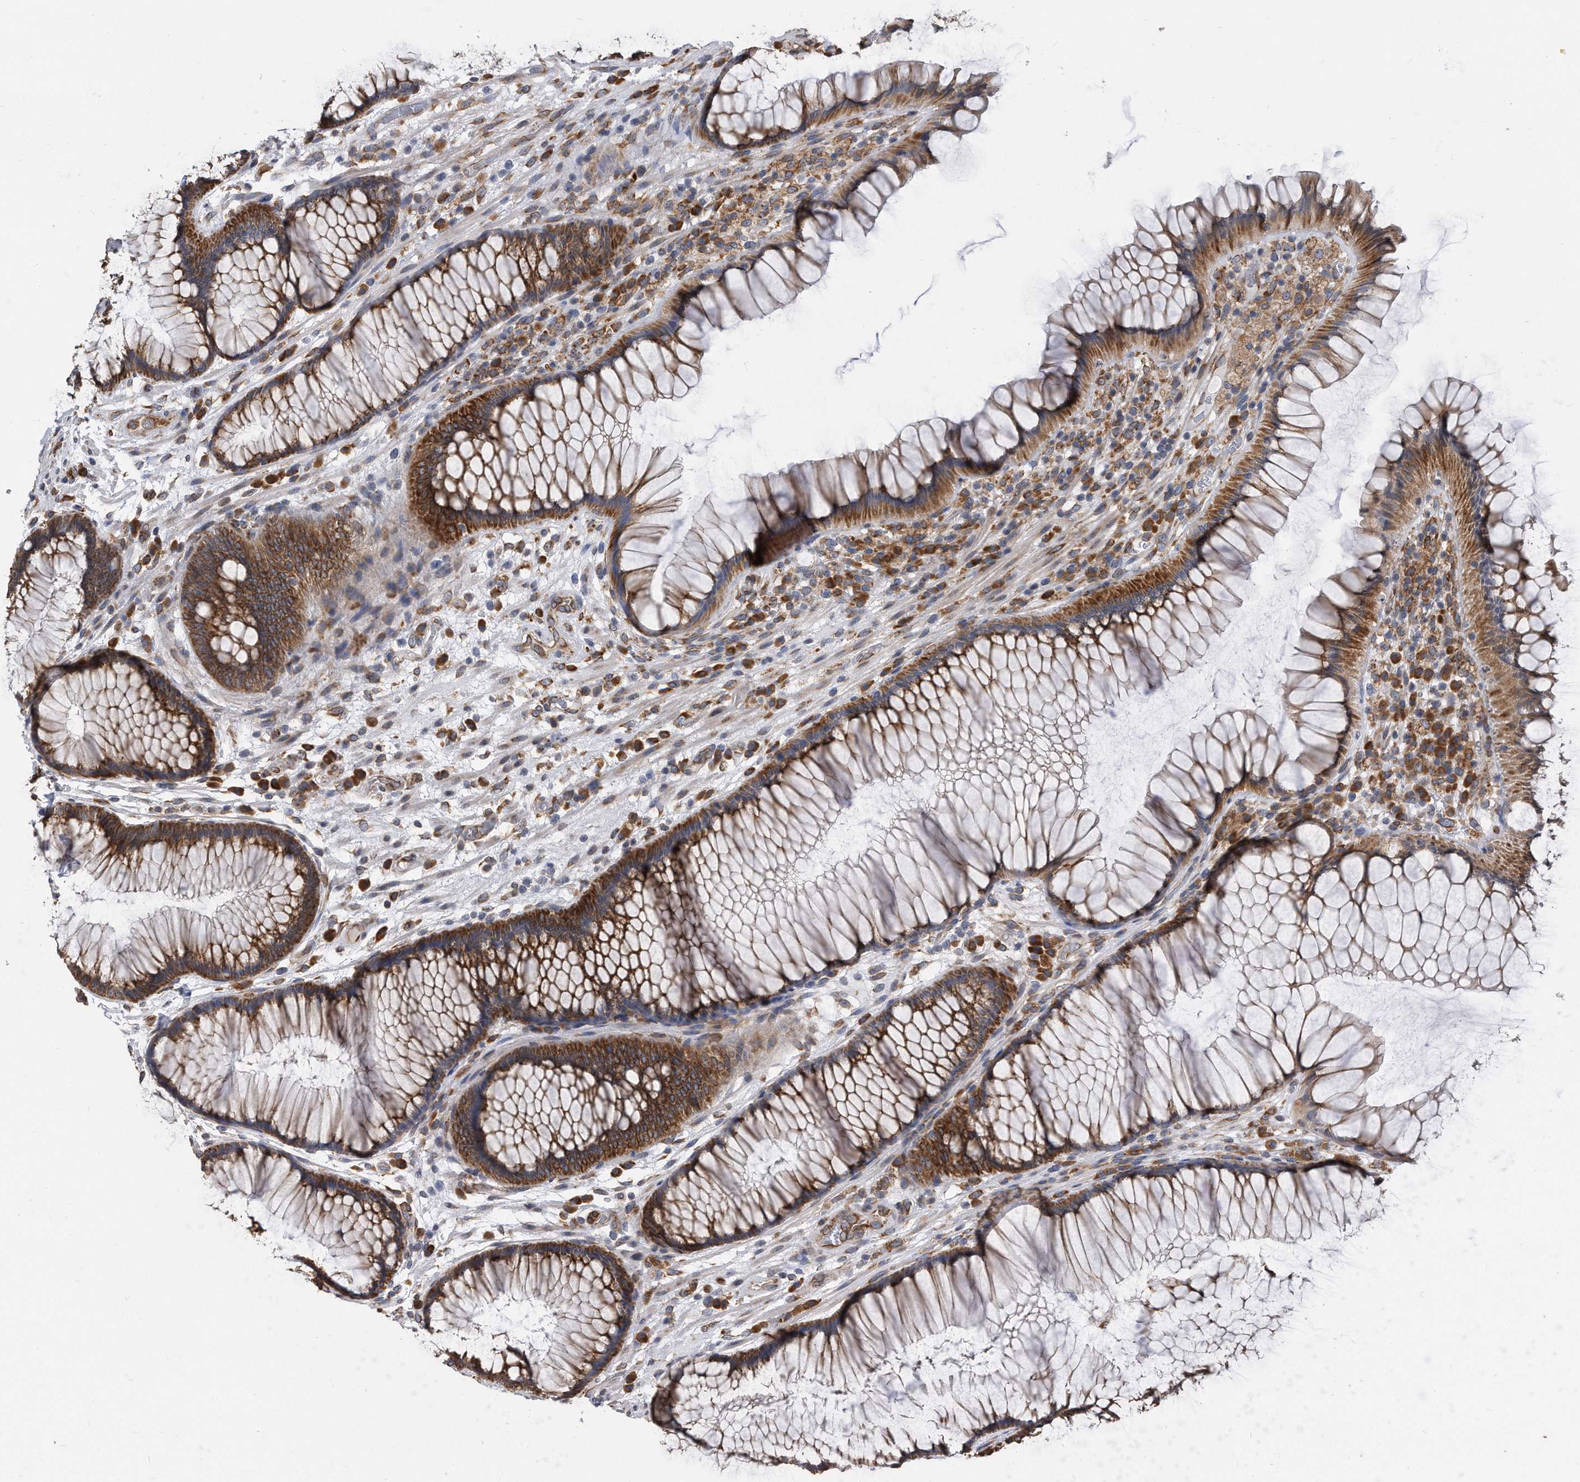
{"staining": {"intensity": "strong", "quantity": ">75%", "location": "cytoplasmic/membranous"}, "tissue": "rectum", "cell_type": "Glandular cells", "image_type": "normal", "snomed": [{"axis": "morphology", "description": "Normal tissue, NOS"}, {"axis": "topography", "description": "Rectum"}], "caption": "Glandular cells show high levels of strong cytoplasmic/membranous staining in about >75% of cells in benign rectum.", "gene": "CCDC47", "patient": {"sex": "male", "age": 51}}